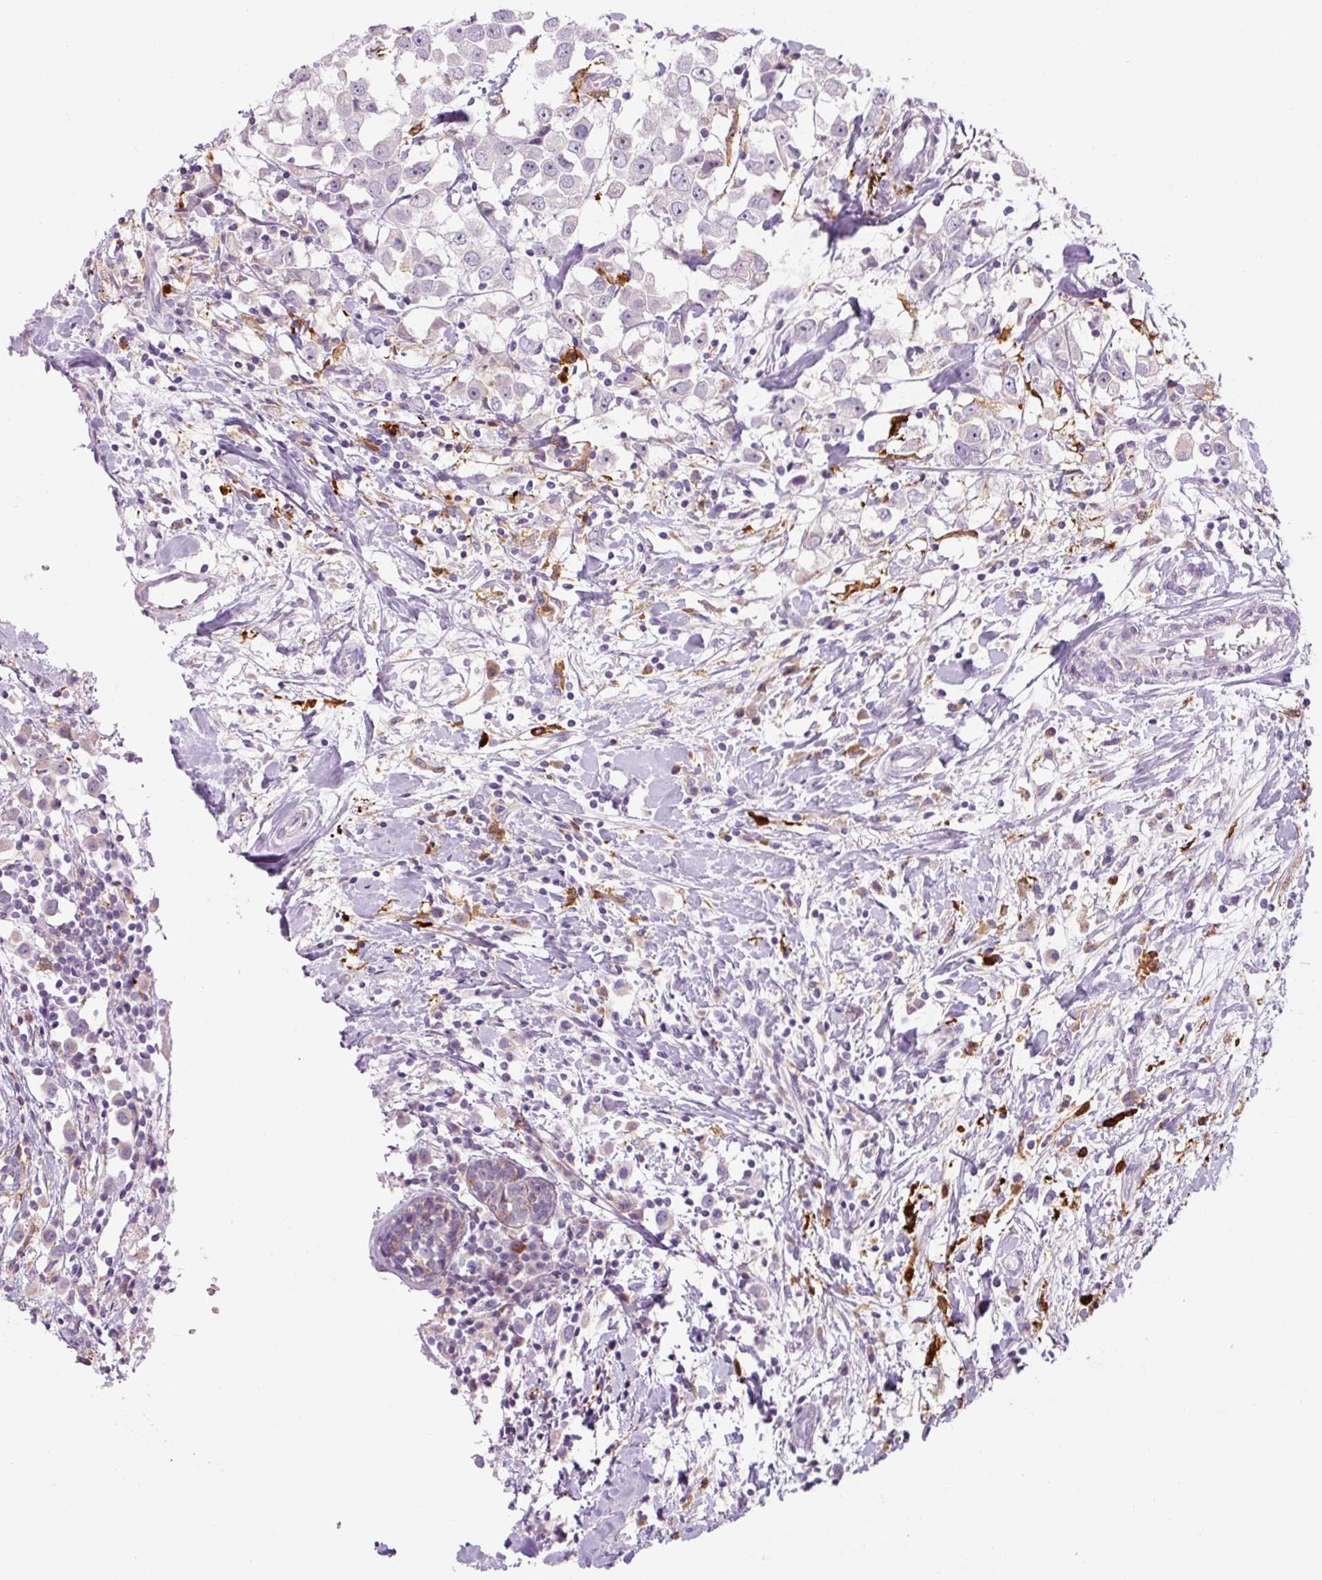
{"staining": {"intensity": "negative", "quantity": "none", "location": "none"}, "tissue": "breast cancer", "cell_type": "Tumor cells", "image_type": "cancer", "snomed": [{"axis": "morphology", "description": "Duct carcinoma"}, {"axis": "topography", "description": "Breast"}], "caption": "Tumor cells show no significant expression in invasive ductal carcinoma (breast).", "gene": "FUT10", "patient": {"sex": "female", "age": 61}}